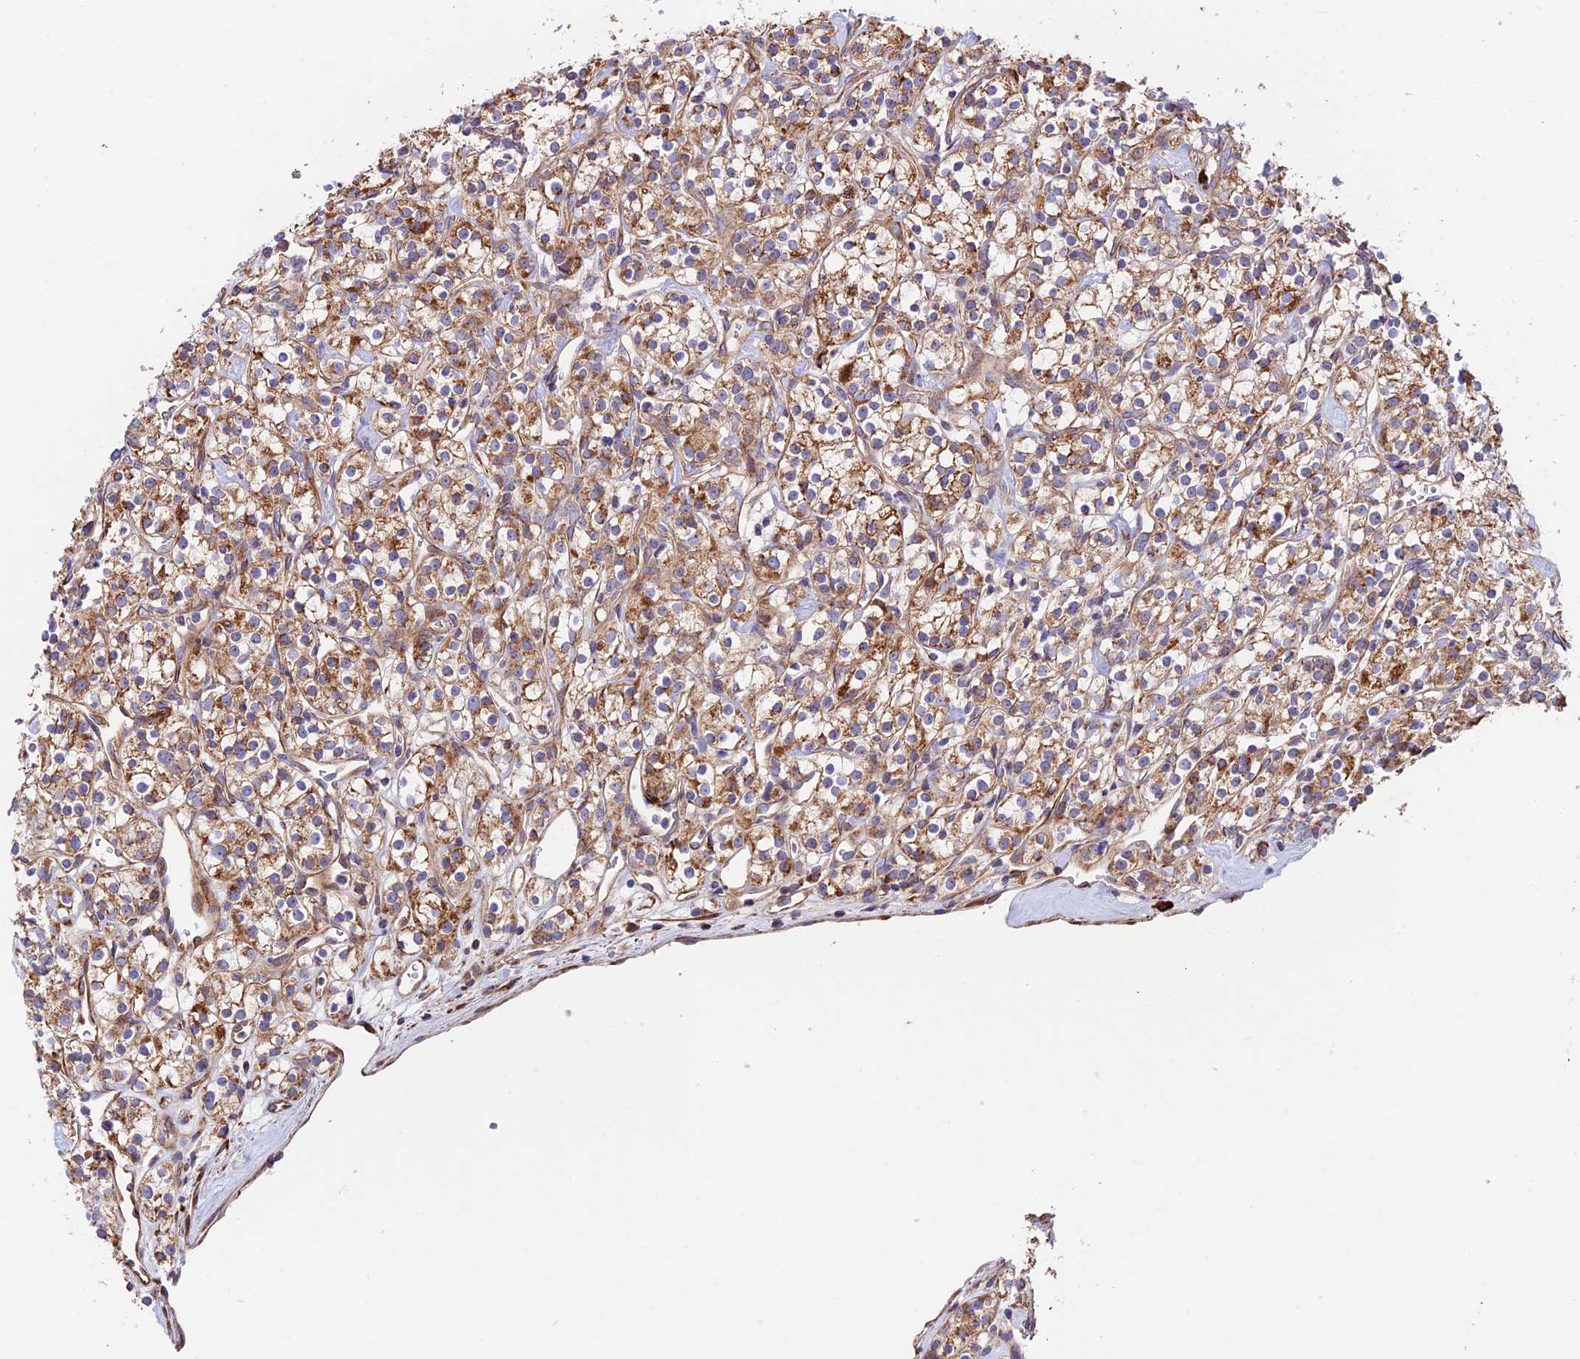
{"staining": {"intensity": "moderate", "quantity": ">75%", "location": "cytoplasmic/membranous"}, "tissue": "renal cancer", "cell_type": "Tumor cells", "image_type": "cancer", "snomed": [{"axis": "morphology", "description": "Adenocarcinoma, NOS"}, {"axis": "topography", "description": "Kidney"}], "caption": "Immunohistochemical staining of adenocarcinoma (renal) displays moderate cytoplasmic/membranous protein positivity in approximately >75% of tumor cells. (brown staining indicates protein expression, while blue staining denotes nuclei).", "gene": "VPS13C", "patient": {"sex": "male", "age": 77}}